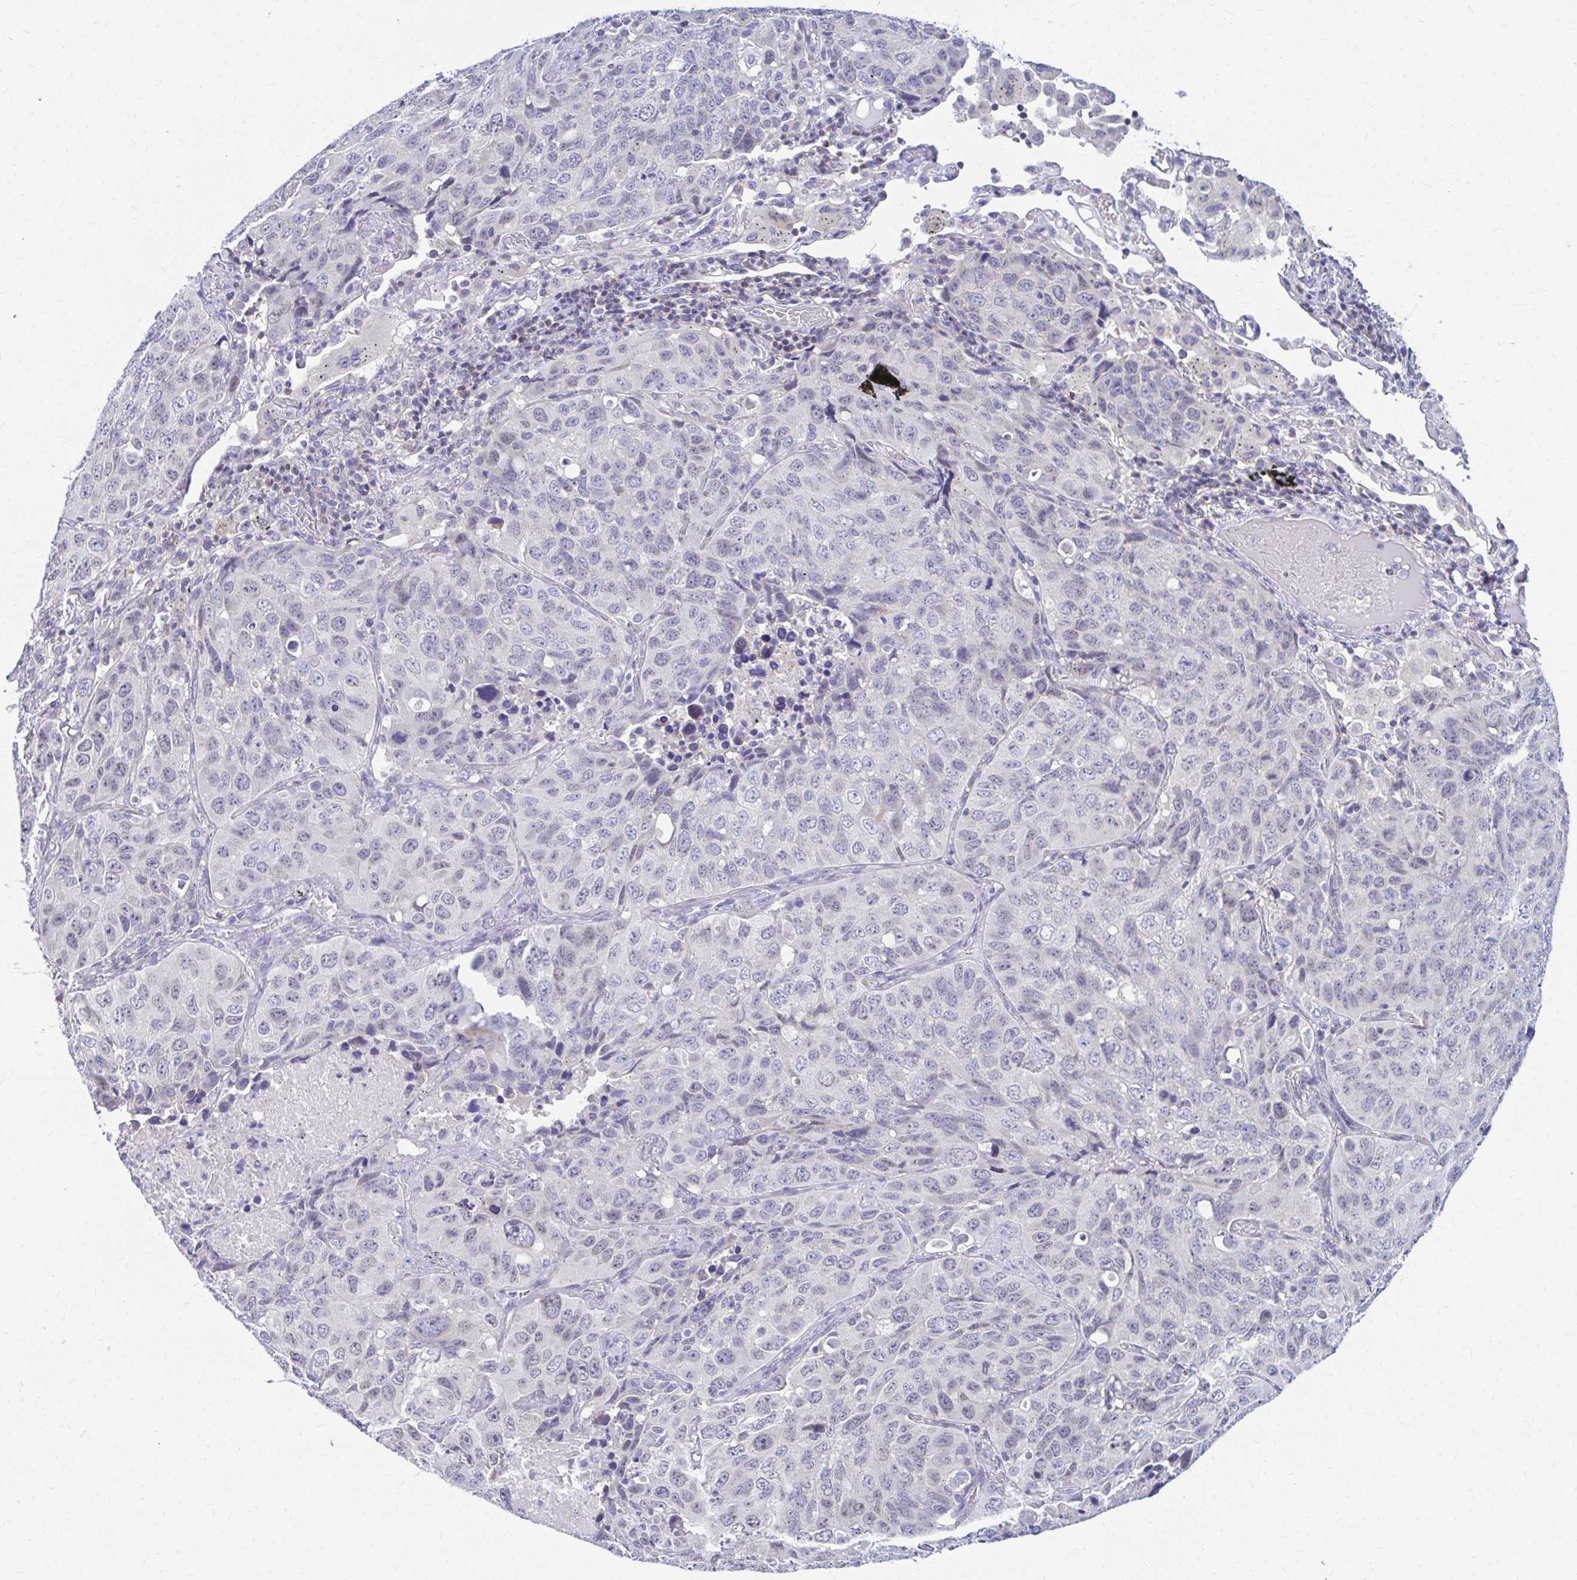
{"staining": {"intensity": "weak", "quantity": "<25%", "location": "nuclear"}, "tissue": "lung cancer", "cell_type": "Tumor cells", "image_type": "cancer", "snomed": [{"axis": "morphology", "description": "Squamous cell carcinoma, NOS"}, {"axis": "topography", "description": "Lung"}], "caption": "Immunohistochemistry (IHC) histopathology image of neoplastic tissue: squamous cell carcinoma (lung) stained with DAB displays no significant protein expression in tumor cells.", "gene": "RADIL", "patient": {"sex": "male", "age": 60}}